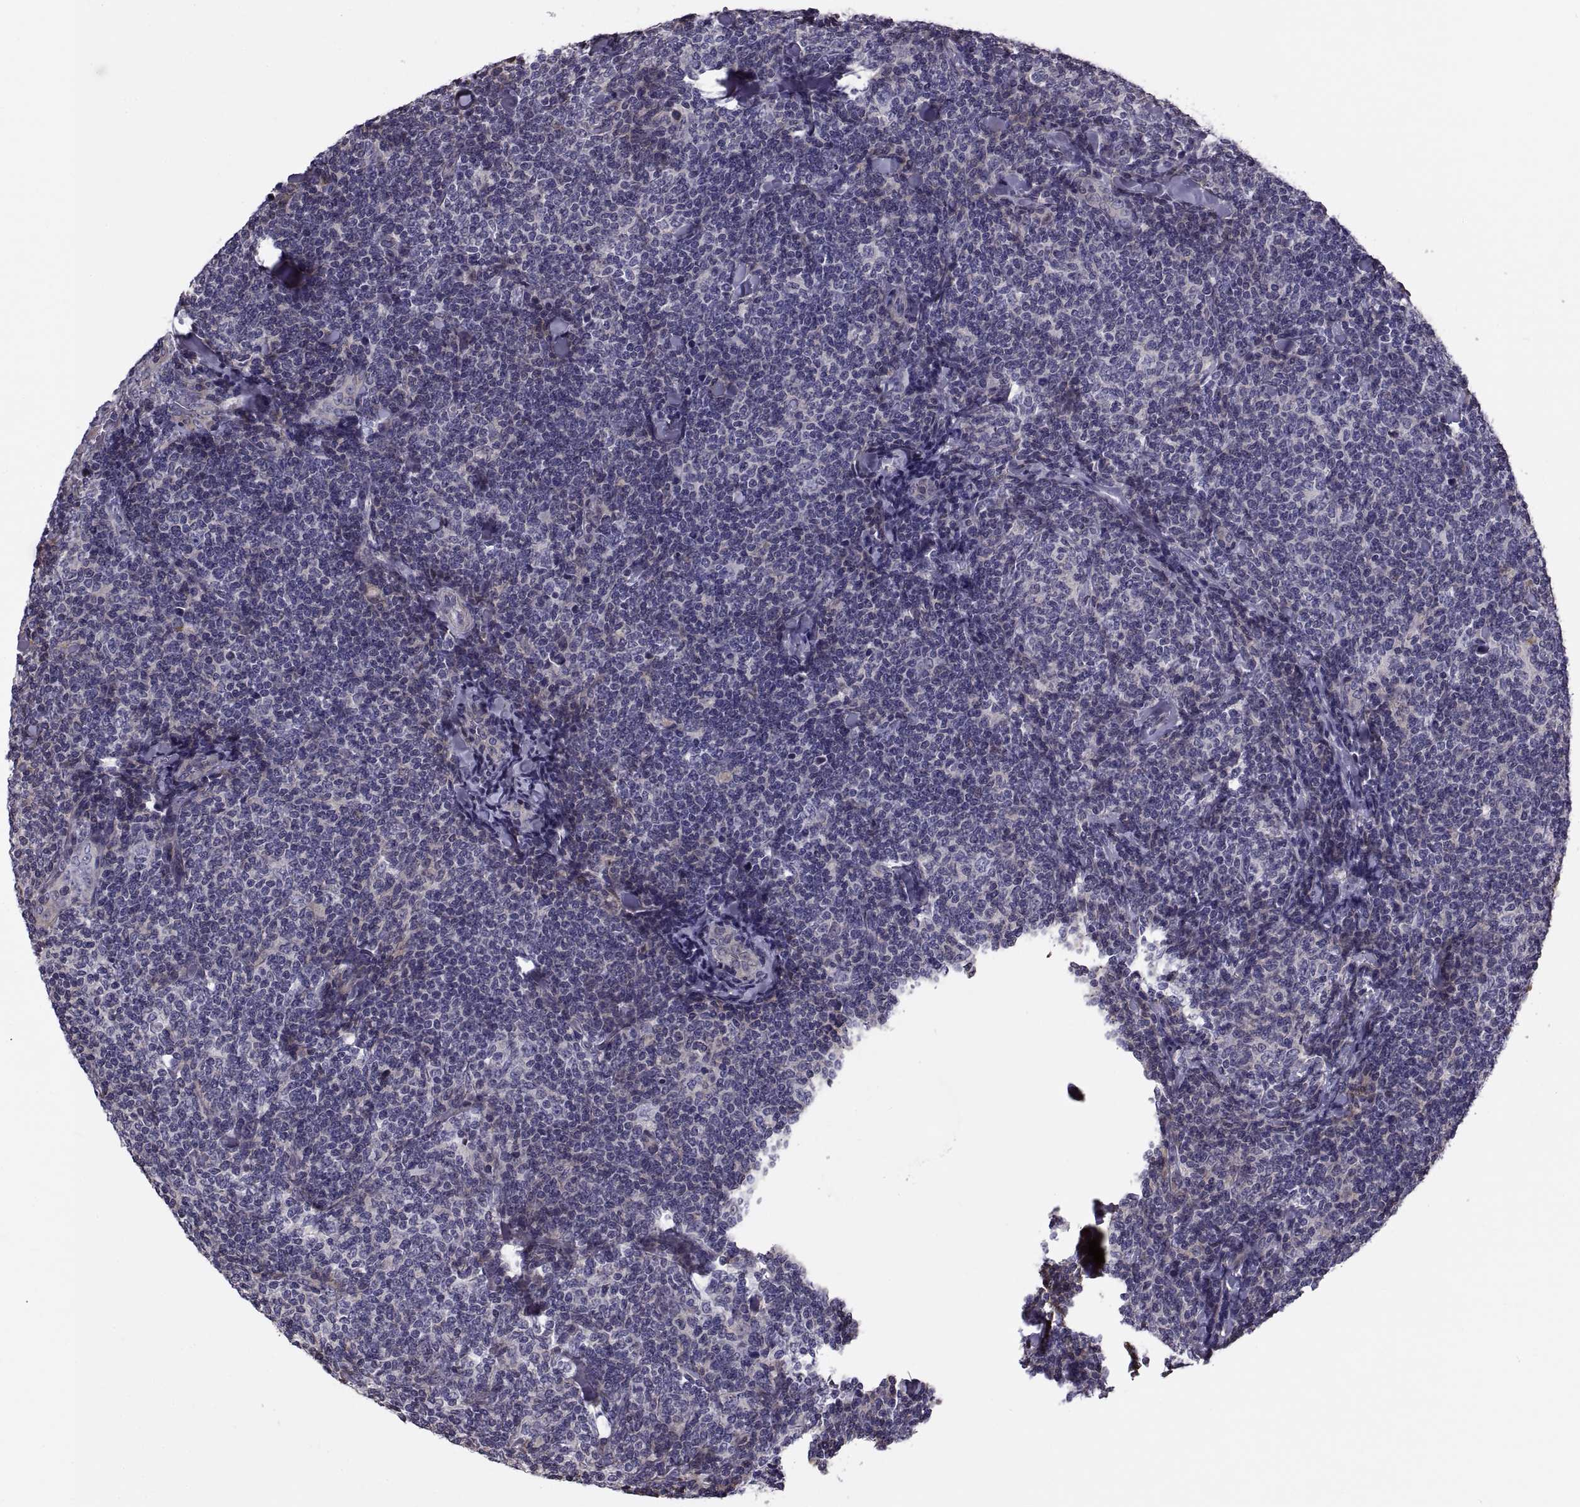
{"staining": {"intensity": "negative", "quantity": "none", "location": "none"}, "tissue": "lymphoma", "cell_type": "Tumor cells", "image_type": "cancer", "snomed": [{"axis": "morphology", "description": "Malignant lymphoma, non-Hodgkin's type, Low grade"}, {"axis": "topography", "description": "Lymph node"}], "caption": "The immunohistochemistry (IHC) micrograph has no significant expression in tumor cells of lymphoma tissue.", "gene": "ANO1", "patient": {"sex": "female", "age": 56}}